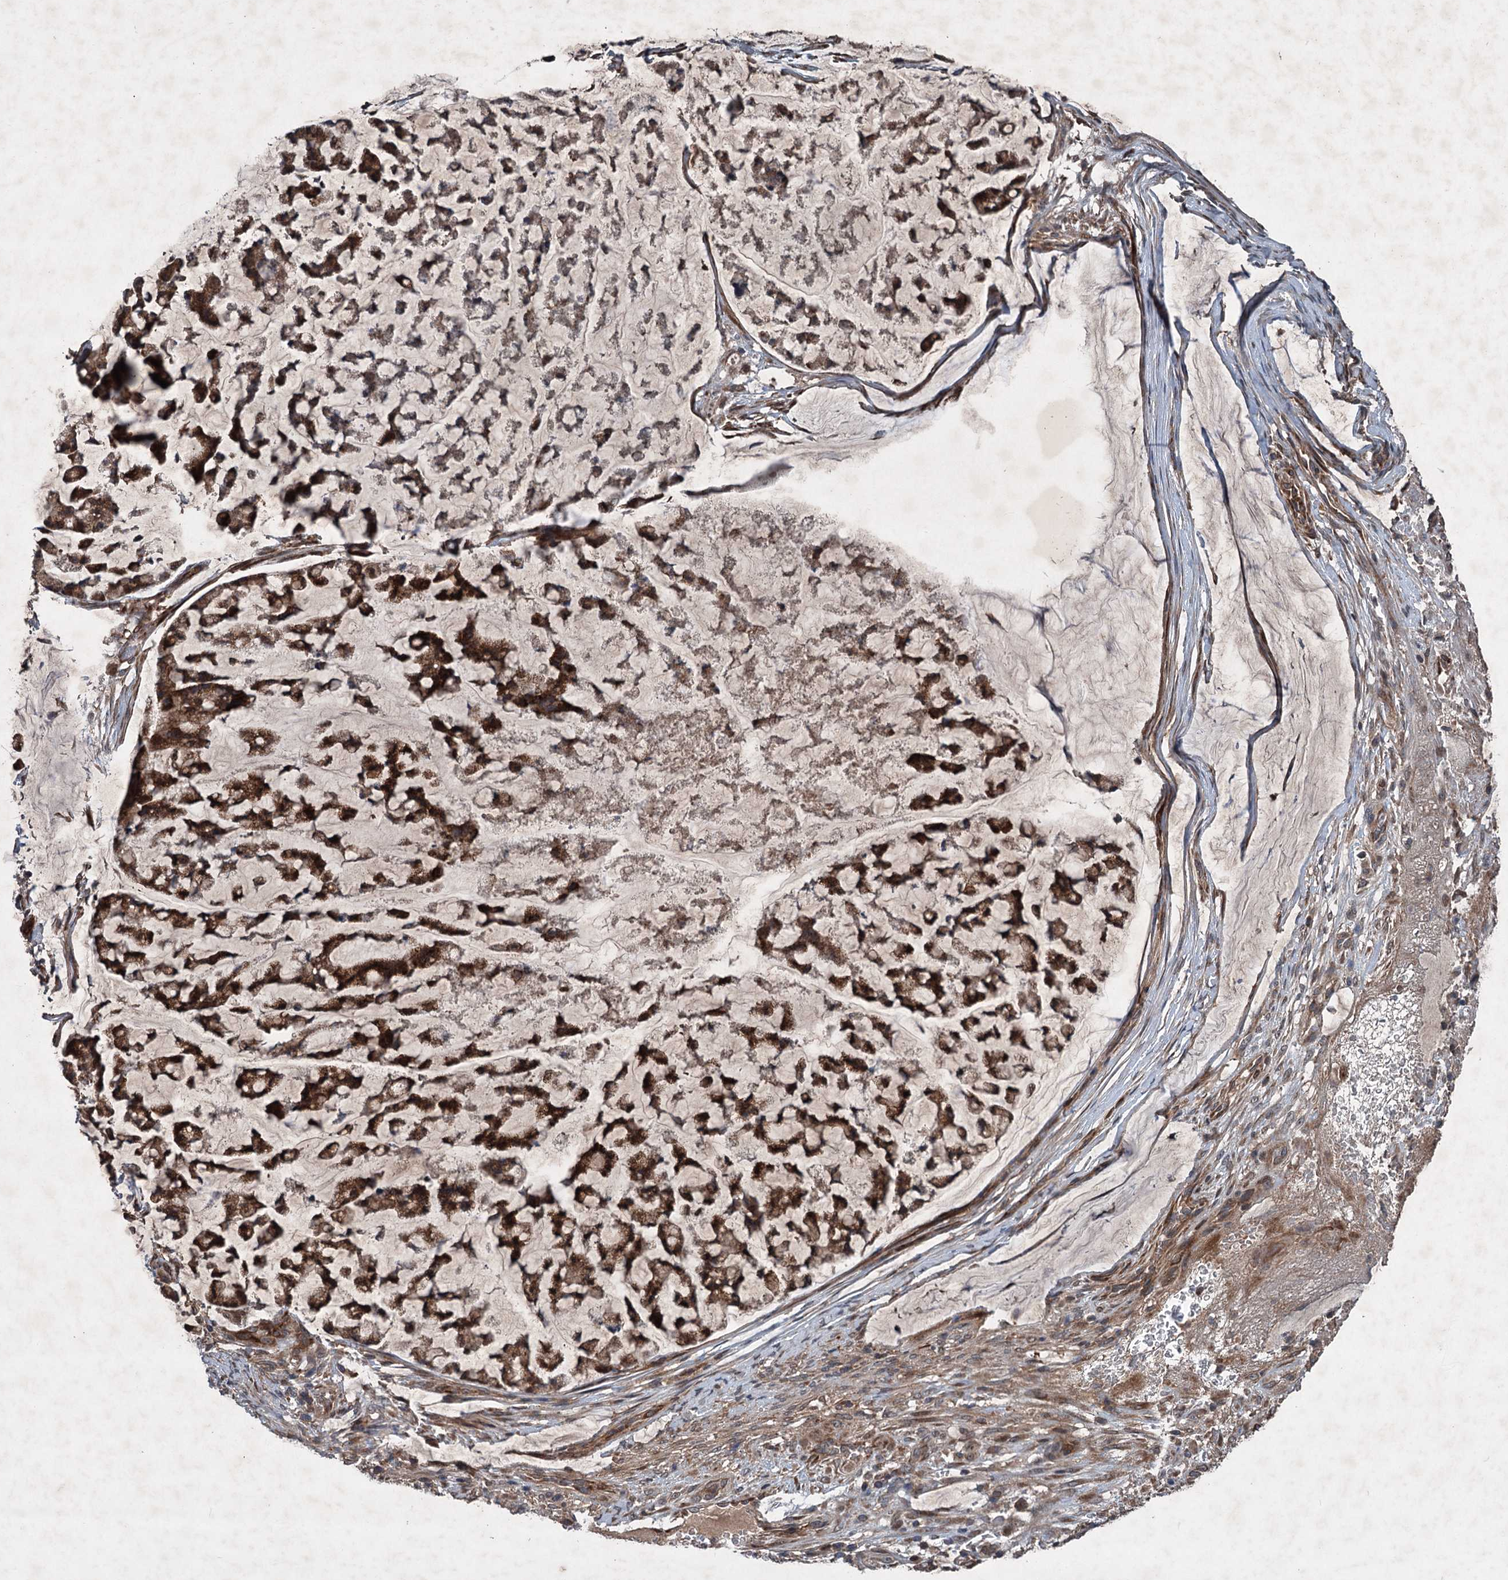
{"staining": {"intensity": "moderate", "quantity": ">75%", "location": "cytoplasmic/membranous"}, "tissue": "stomach cancer", "cell_type": "Tumor cells", "image_type": "cancer", "snomed": [{"axis": "morphology", "description": "Adenocarcinoma, NOS"}, {"axis": "topography", "description": "Stomach, lower"}], "caption": "The photomicrograph reveals a brown stain indicating the presence of a protein in the cytoplasmic/membranous of tumor cells in stomach cancer (adenocarcinoma).", "gene": "ALAS1", "patient": {"sex": "male", "age": 67}}